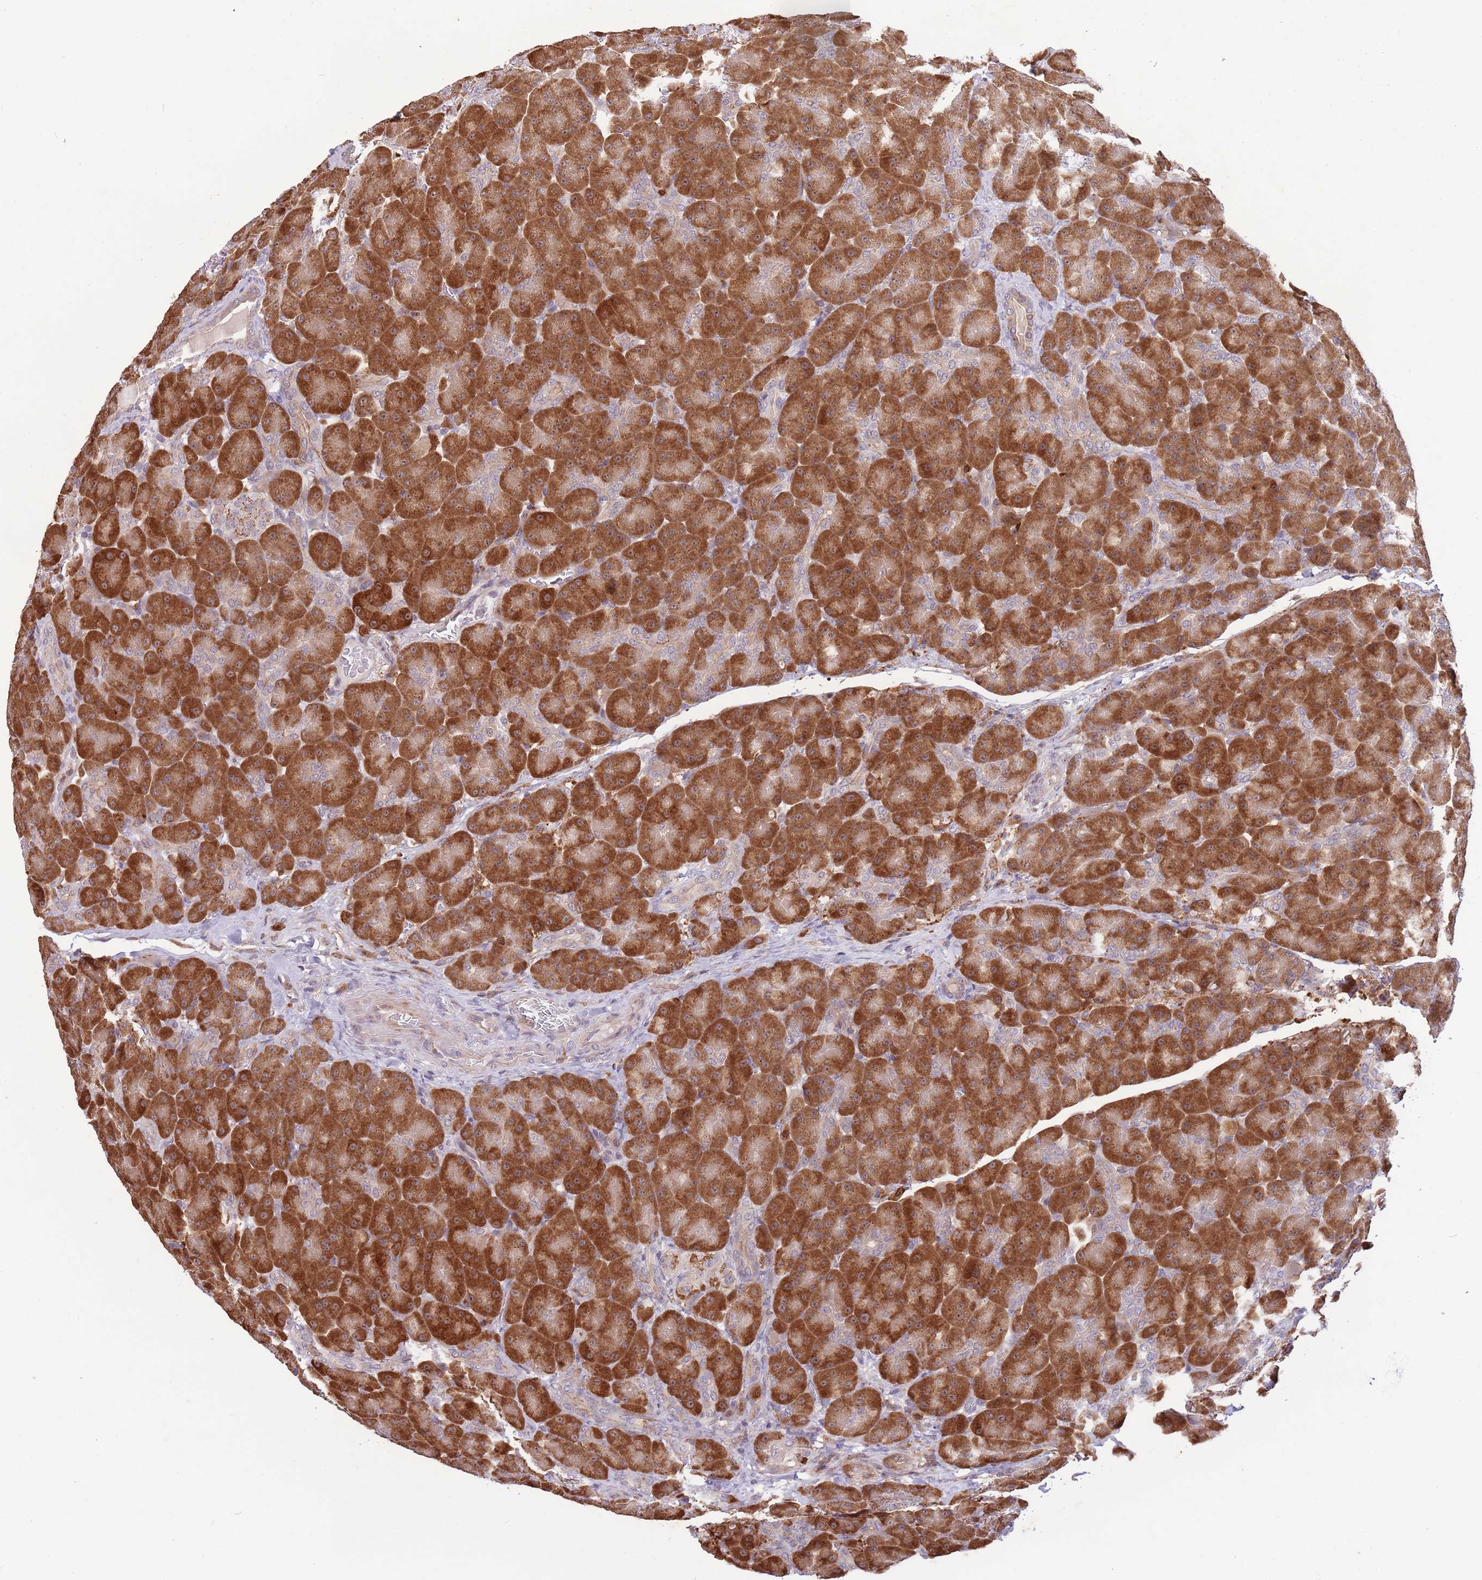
{"staining": {"intensity": "strong", "quantity": ">75%", "location": "cytoplasmic/membranous,nuclear"}, "tissue": "pancreas", "cell_type": "Exocrine glandular cells", "image_type": "normal", "snomed": [{"axis": "morphology", "description": "Normal tissue, NOS"}, {"axis": "topography", "description": "Pancreas"}], "caption": "Strong cytoplasmic/membranous,nuclear positivity for a protein is appreciated in about >75% of exocrine glandular cells of normal pancreas using immunohistochemistry.", "gene": "CCNJL", "patient": {"sex": "male", "age": 66}}